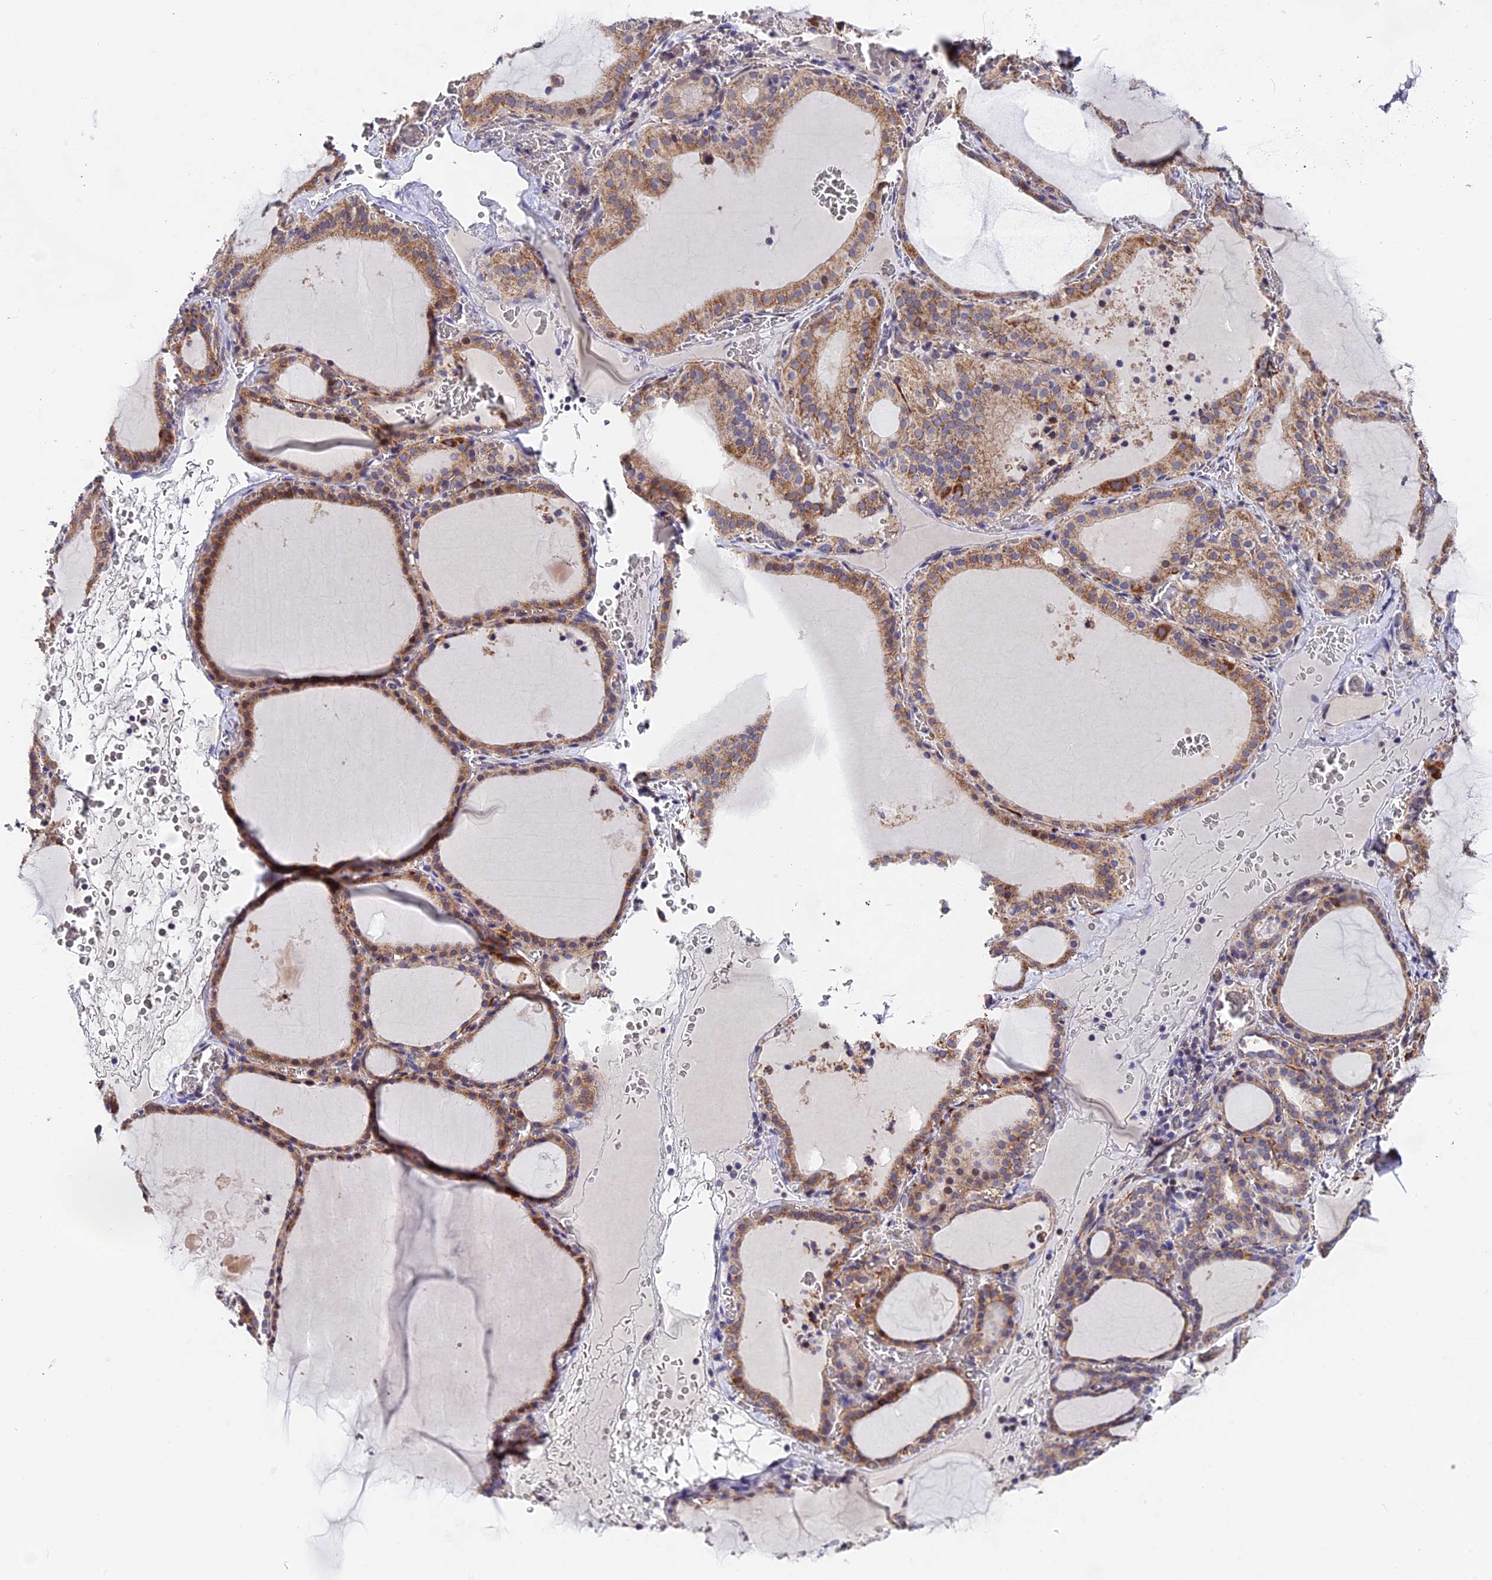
{"staining": {"intensity": "moderate", "quantity": ">75%", "location": "cytoplasmic/membranous"}, "tissue": "thyroid gland", "cell_type": "Glandular cells", "image_type": "normal", "snomed": [{"axis": "morphology", "description": "Normal tissue, NOS"}, {"axis": "topography", "description": "Thyroid gland"}], "caption": "A medium amount of moderate cytoplasmic/membranous staining is seen in about >75% of glandular cells in unremarkable thyroid gland.", "gene": "TRMT1", "patient": {"sex": "female", "age": 39}}